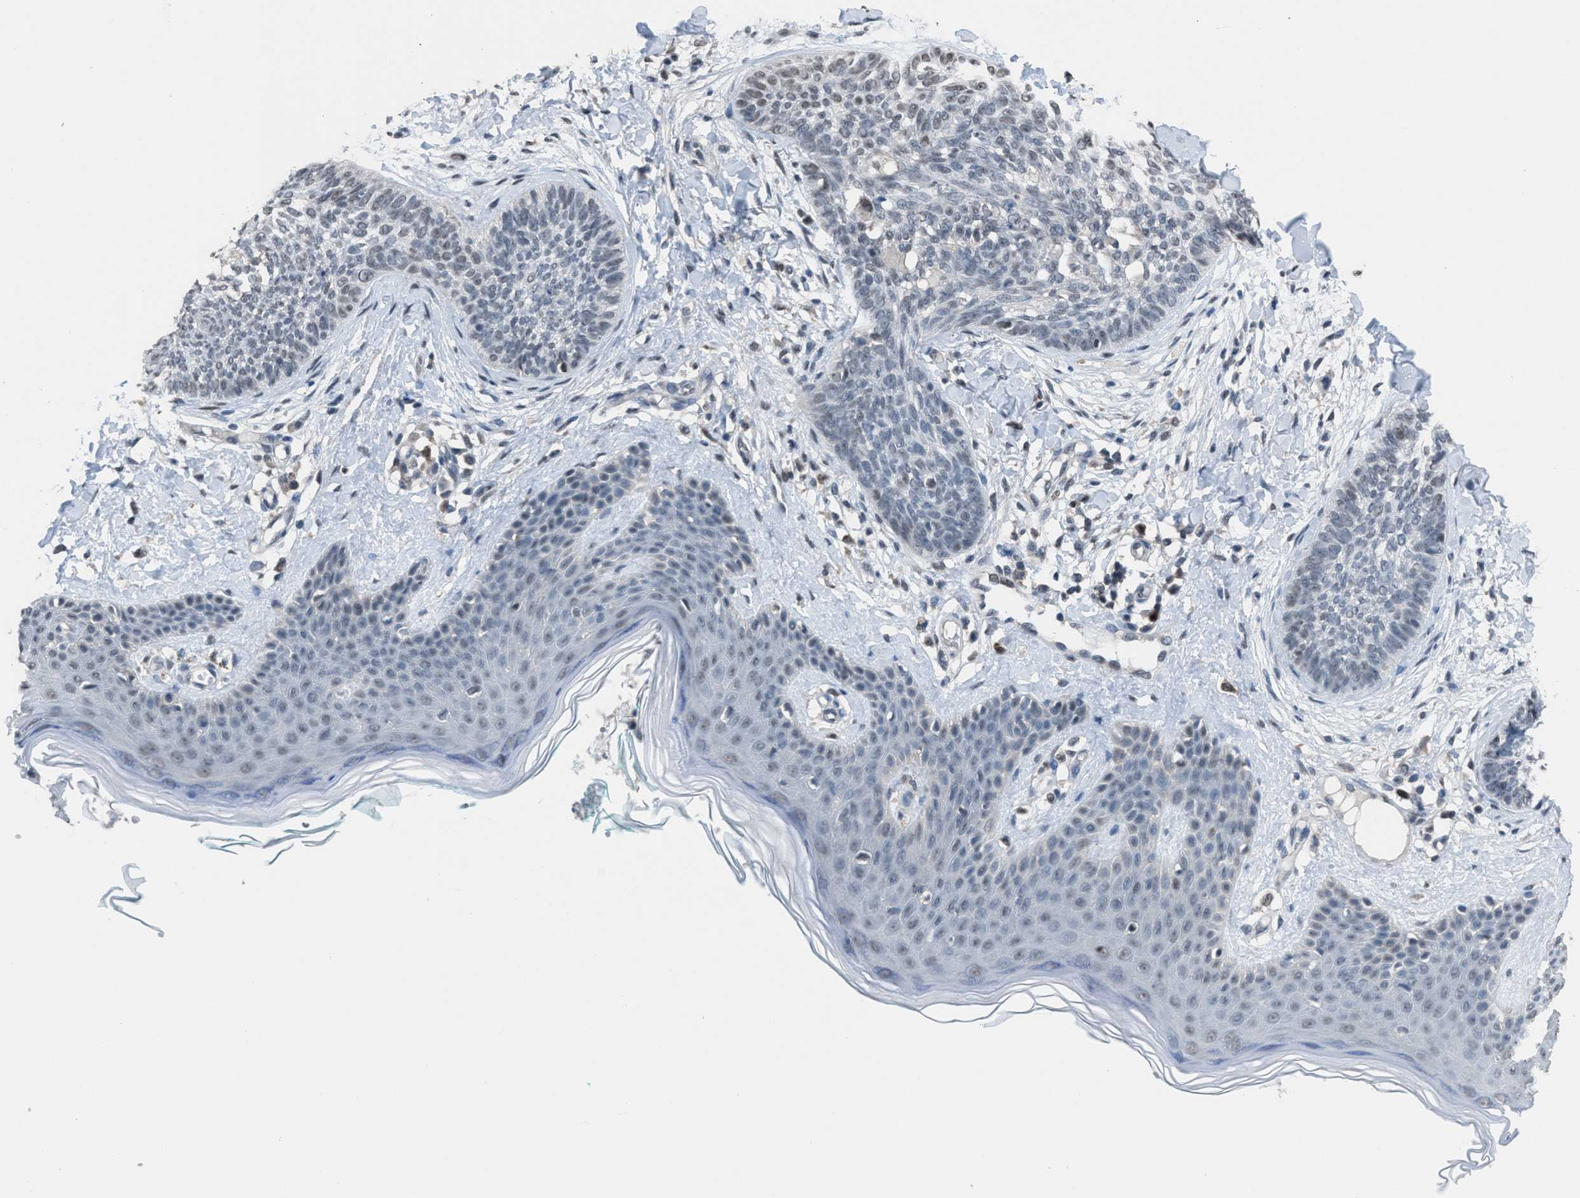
{"staining": {"intensity": "weak", "quantity": "<25%", "location": "nuclear"}, "tissue": "skin cancer", "cell_type": "Tumor cells", "image_type": "cancer", "snomed": [{"axis": "morphology", "description": "Basal cell carcinoma"}, {"axis": "topography", "description": "Skin"}], "caption": "DAB immunohistochemical staining of skin cancer (basal cell carcinoma) exhibits no significant staining in tumor cells.", "gene": "ZNF276", "patient": {"sex": "female", "age": 59}}